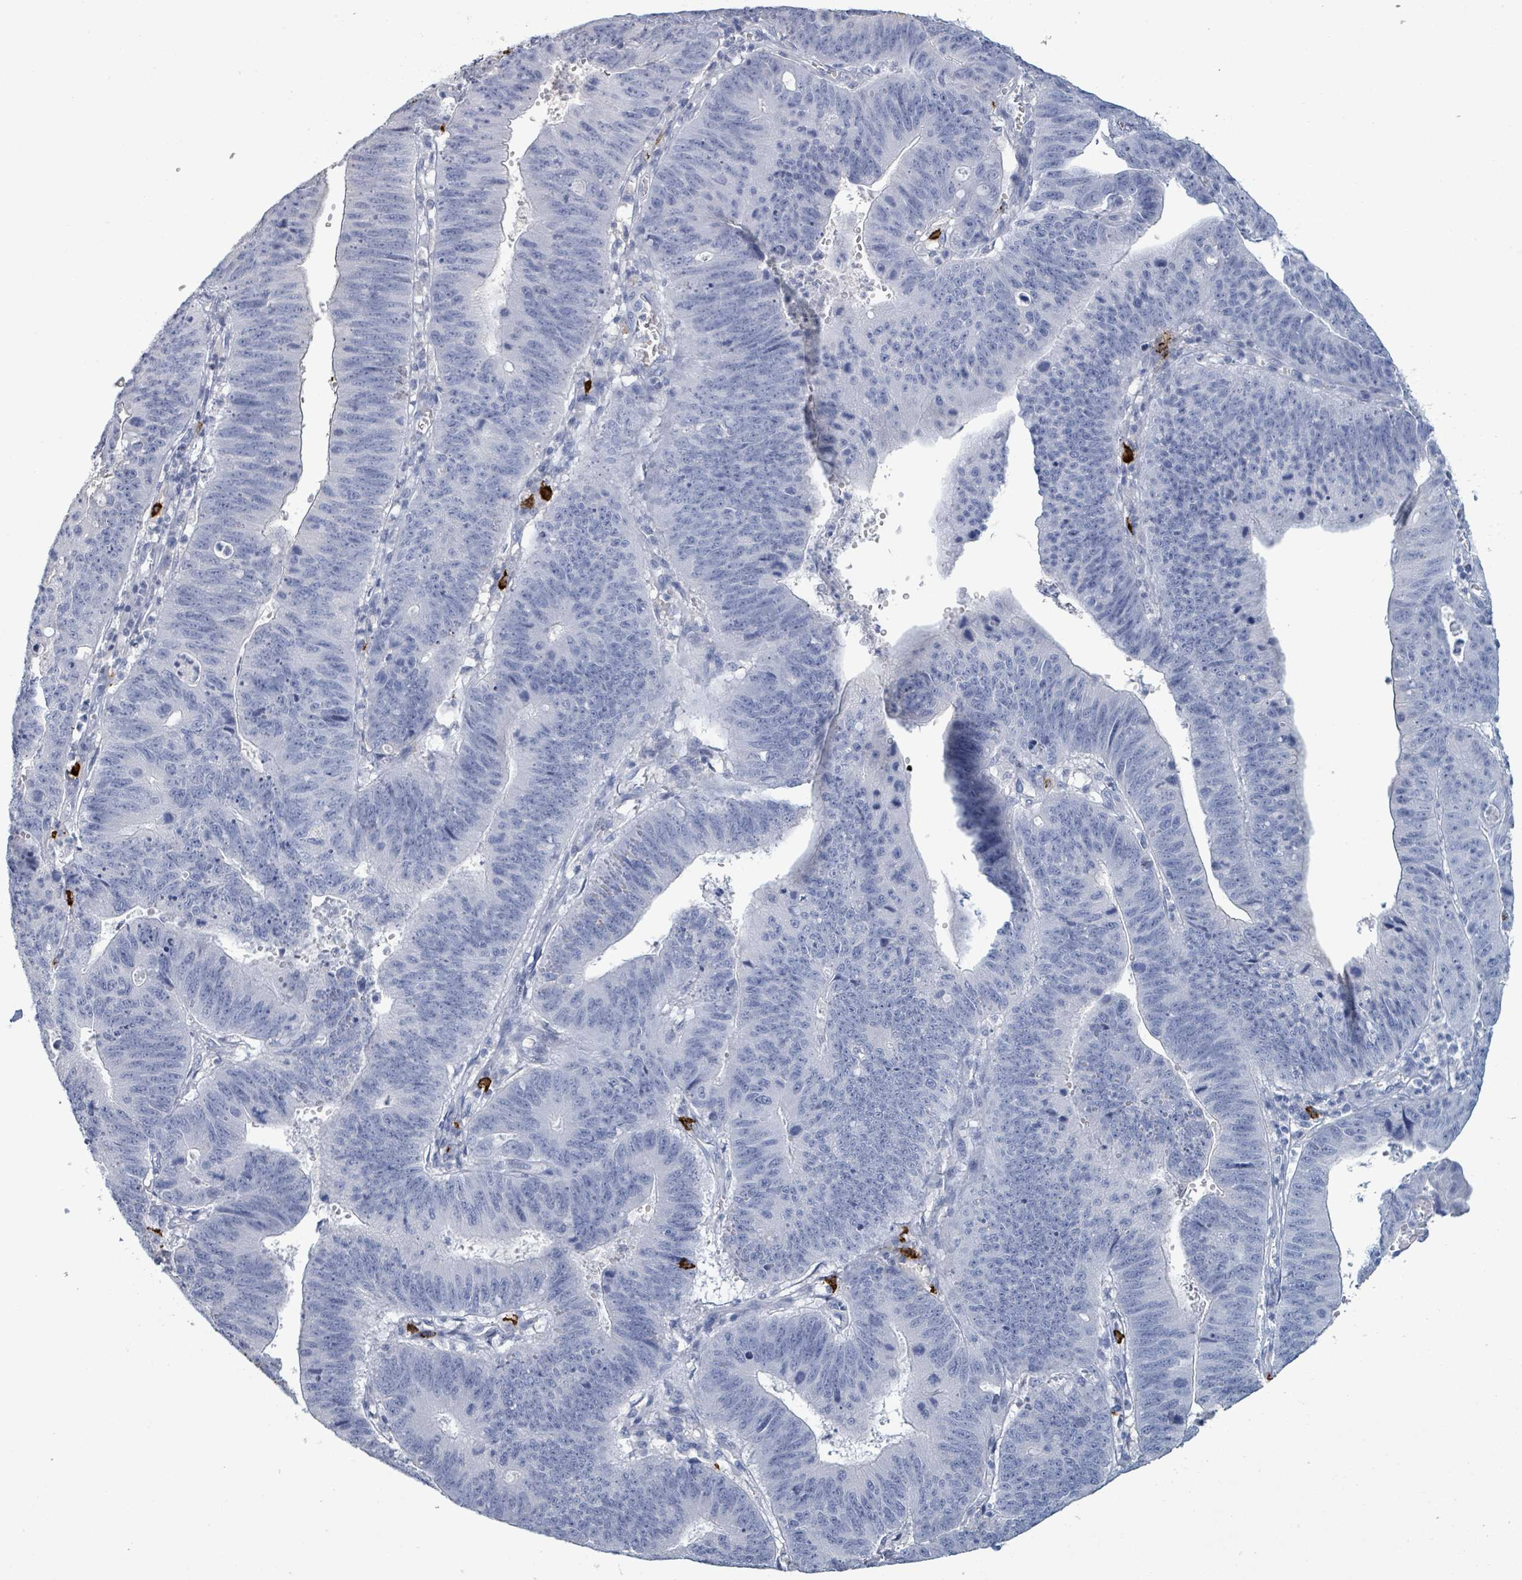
{"staining": {"intensity": "negative", "quantity": "none", "location": "none"}, "tissue": "stomach cancer", "cell_type": "Tumor cells", "image_type": "cancer", "snomed": [{"axis": "morphology", "description": "Adenocarcinoma, NOS"}, {"axis": "topography", "description": "Stomach"}], "caption": "Stomach cancer was stained to show a protein in brown. There is no significant staining in tumor cells. The staining is performed using DAB (3,3'-diaminobenzidine) brown chromogen with nuclei counter-stained in using hematoxylin.", "gene": "VPS13D", "patient": {"sex": "male", "age": 59}}